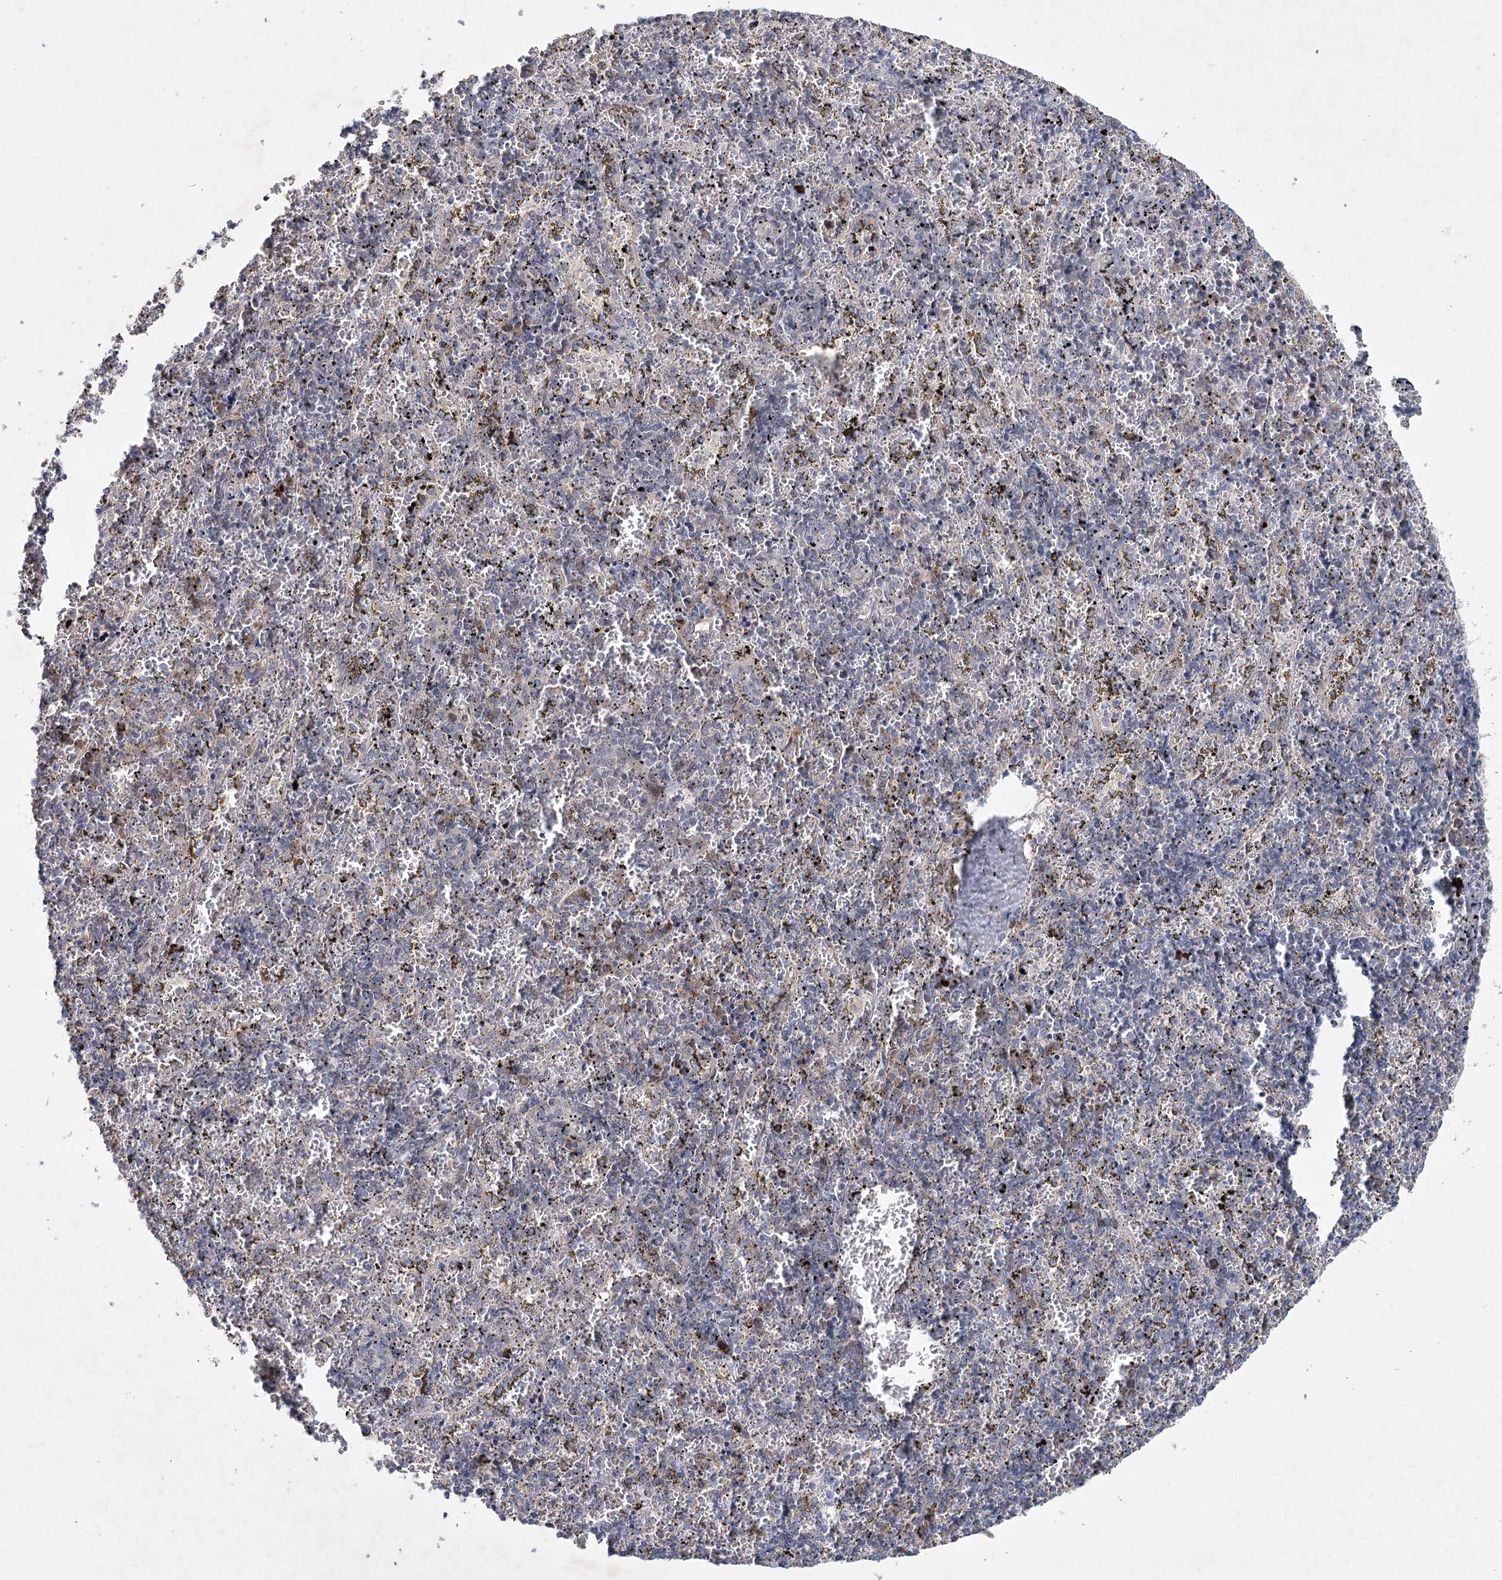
{"staining": {"intensity": "weak", "quantity": "<25%", "location": "cytoplasmic/membranous"}, "tissue": "spleen", "cell_type": "Cells in red pulp", "image_type": "normal", "snomed": [{"axis": "morphology", "description": "Normal tissue, NOS"}, {"axis": "topography", "description": "Spleen"}], "caption": "This histopathology image is of benign spleen stained with immunohistochemistry (IHC) to label a protein in brown with the nuclei are counter-stained blue. There is no expression in cells in red pulp.", "gene": "MAP3K13", "patient": {"sex": "male", "age": 11}}